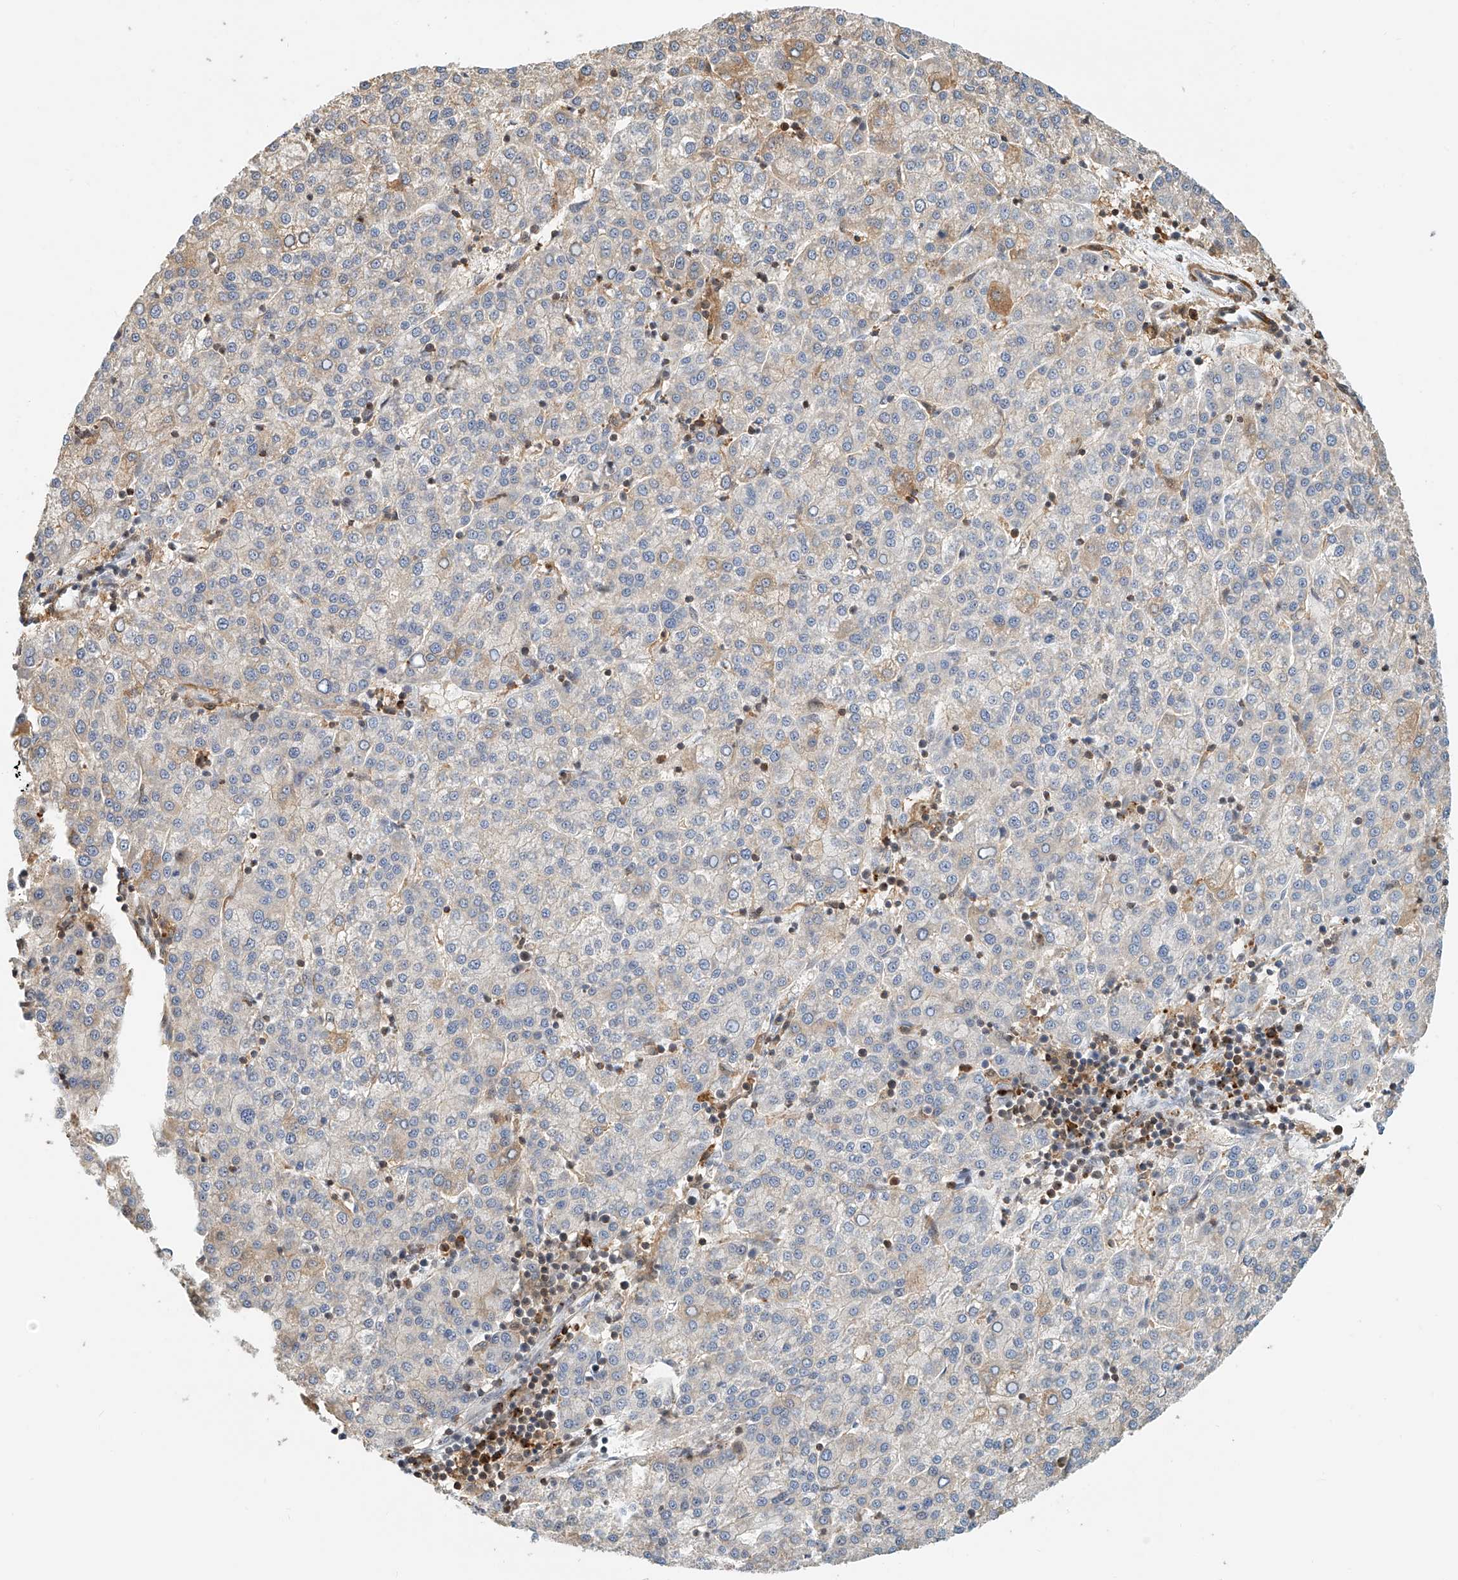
{"staining": {"intensity": "weak", "quantity": "<25%", "location": "cytoplasmic/membranous"}, "tissue": "liver cancer", "cell_type": "Tumor cells", "image_type": "cancer", "snomed": [{"axis": "morphology", "description": "Carcinoma, Hepatocellular, NOS"}, {"axis": "topography", "description": "Liver"}], "caption": "Liver cancer was stained to show a protein in brown. There is no significant expression in tumor cells. Brightfield microscopy of immunohistochemistry stained with DAB (brown) and hematoxylin (blue), captured at high magnification.", "gene": "MICAL1", "patient": {"sex": "female", "age": 58}}